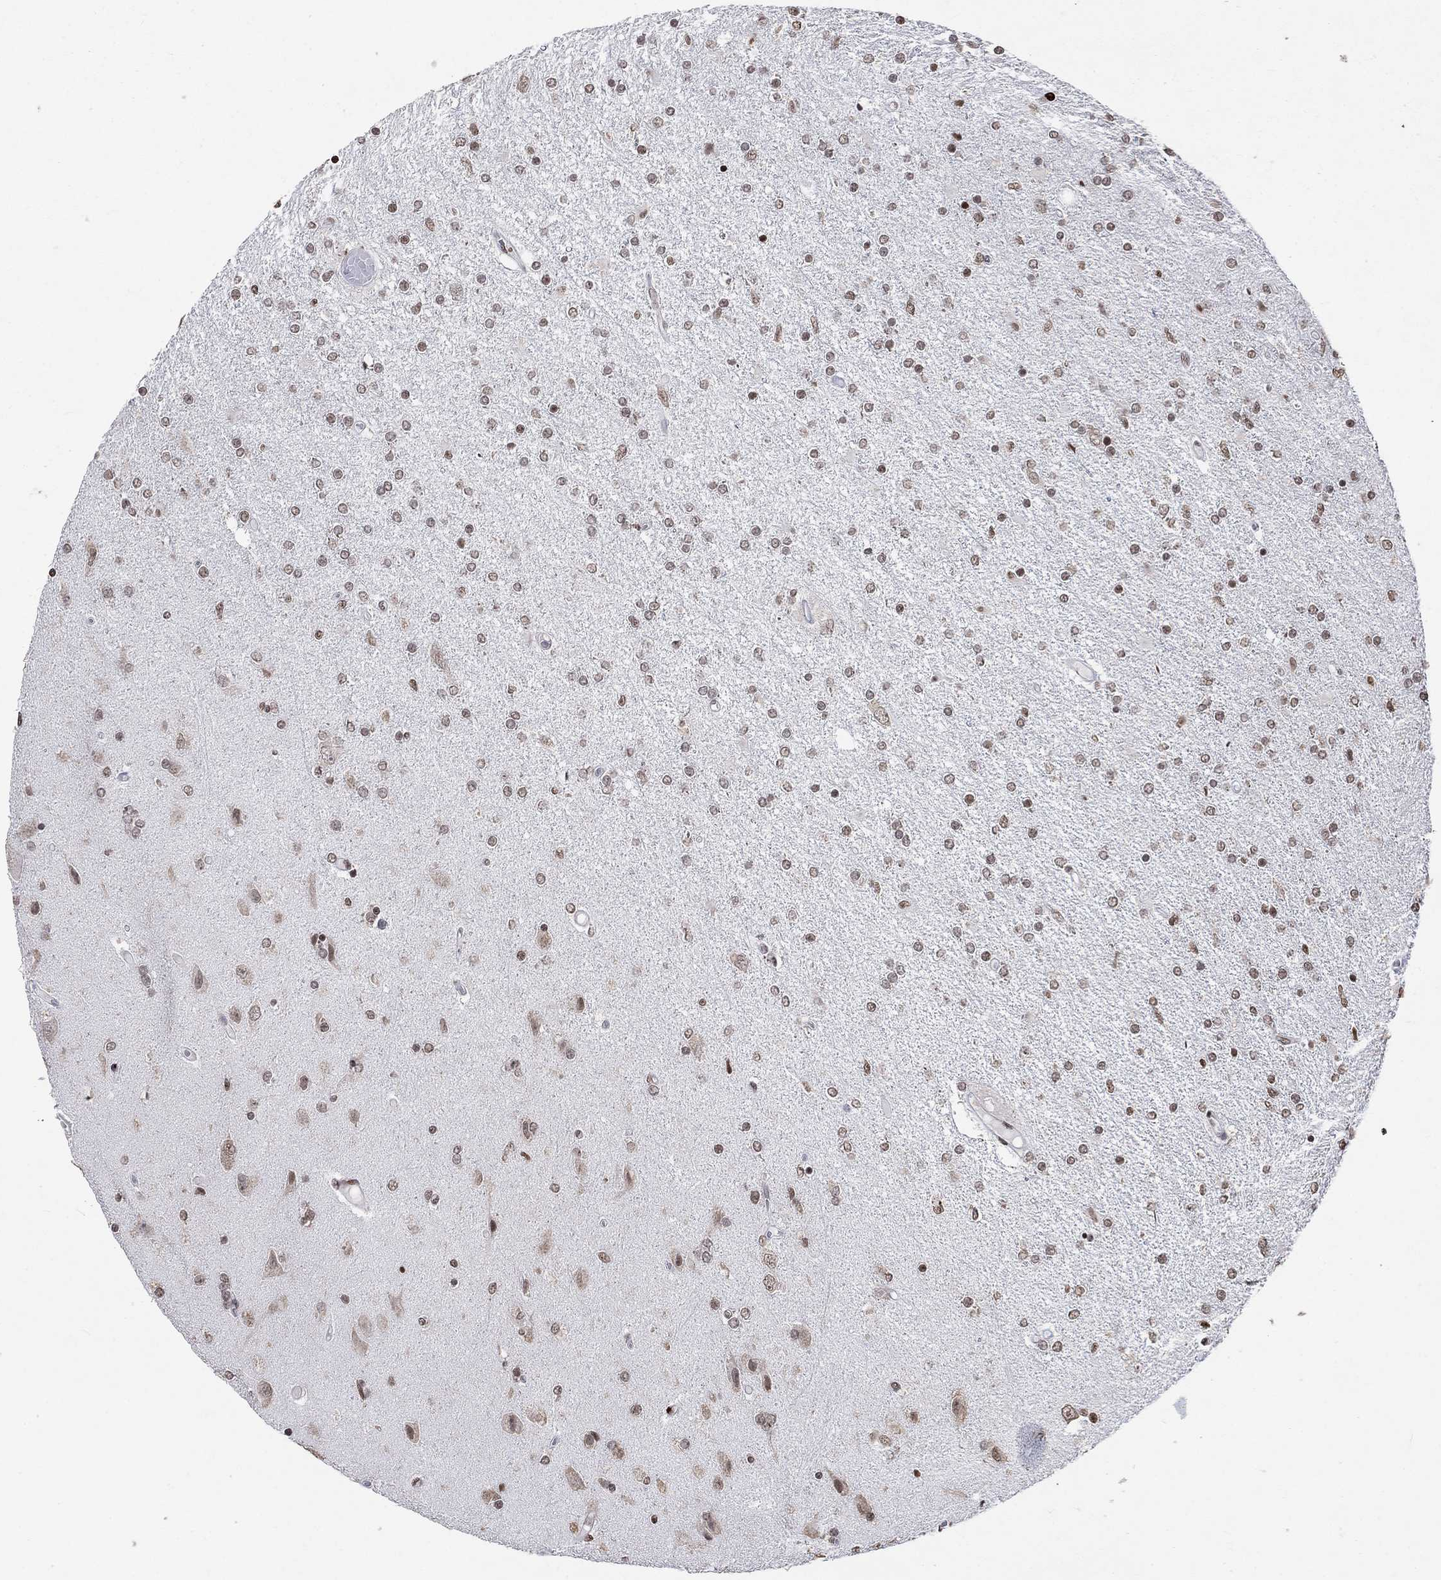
{"staining": {"intensity": "weak", "quantity": ">75%", "location": "nuclear"}, "tissue": "glioma", "cell_type": "Tumor cells", "image_type": "cancer", "snomed": [{"axis": "morphology", "description": "Glioma, malignant, High grade"}, {"axis": "topography", "description": "Cerebral cortex"}], "caption": "Immunohistochemistry histopathology image of human malignant glioma (high-grade) stained for a protein (brown), which exhibits low levels of weak nuclear staining in approximately >75% of tumor cells.", "gene": "SRSF3", "patient": {"sex": "male", "age": 70}}